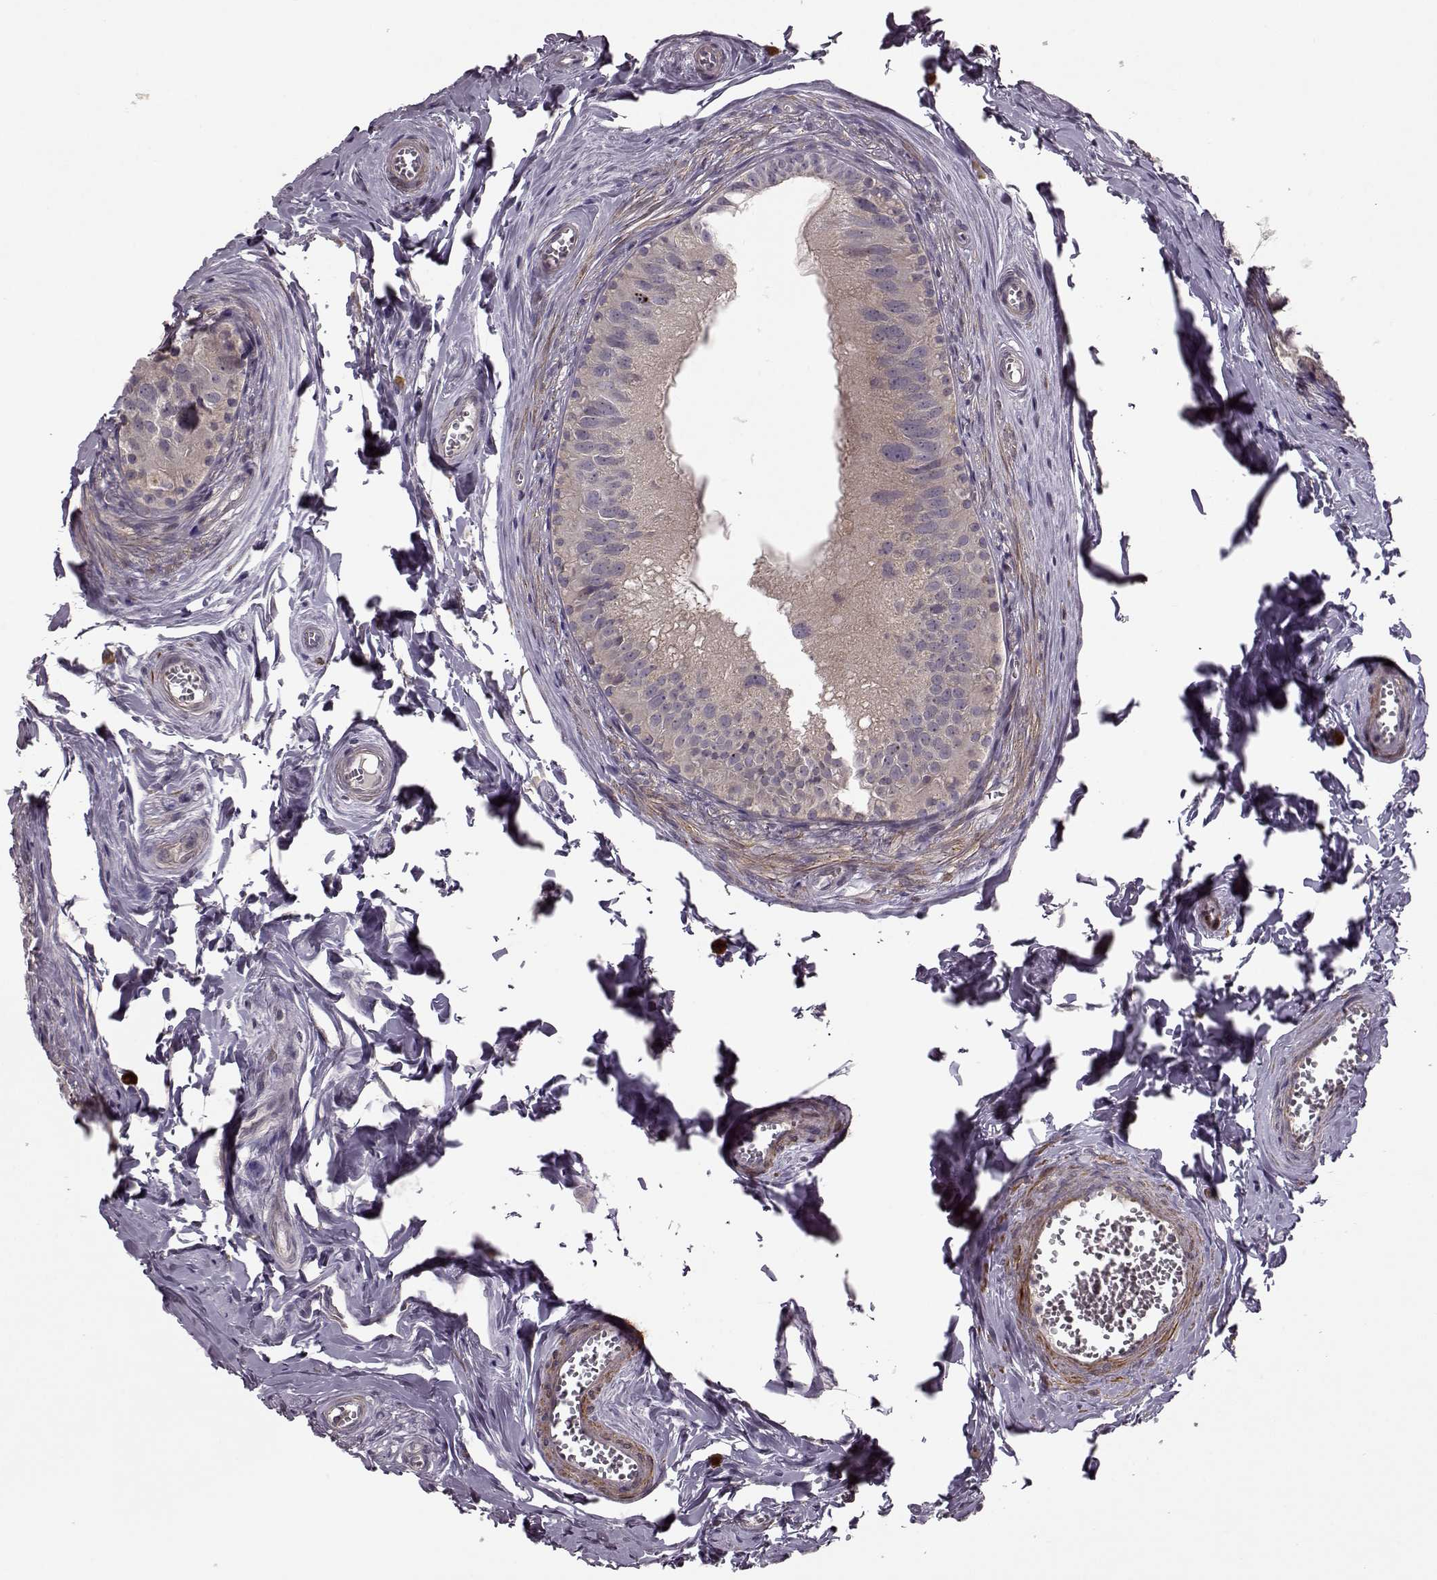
{"staining": {"intensity": "negative", "quantity": "none", "location": "none"}, "tissue": "epididymis", "cell_type": "Glandular cells", "image_type": "normal", "snomed": [{"axis": "morphology", "description": "Normal tissue, NOS"}, {"axis": "topography", "description": "Epididymis"}], "caption": "Epididymis stained for a protein using IHC displays no positivity glandular cells.", "gene": "SLAIN2", "patient": {"sex": "male", "age": 45}}